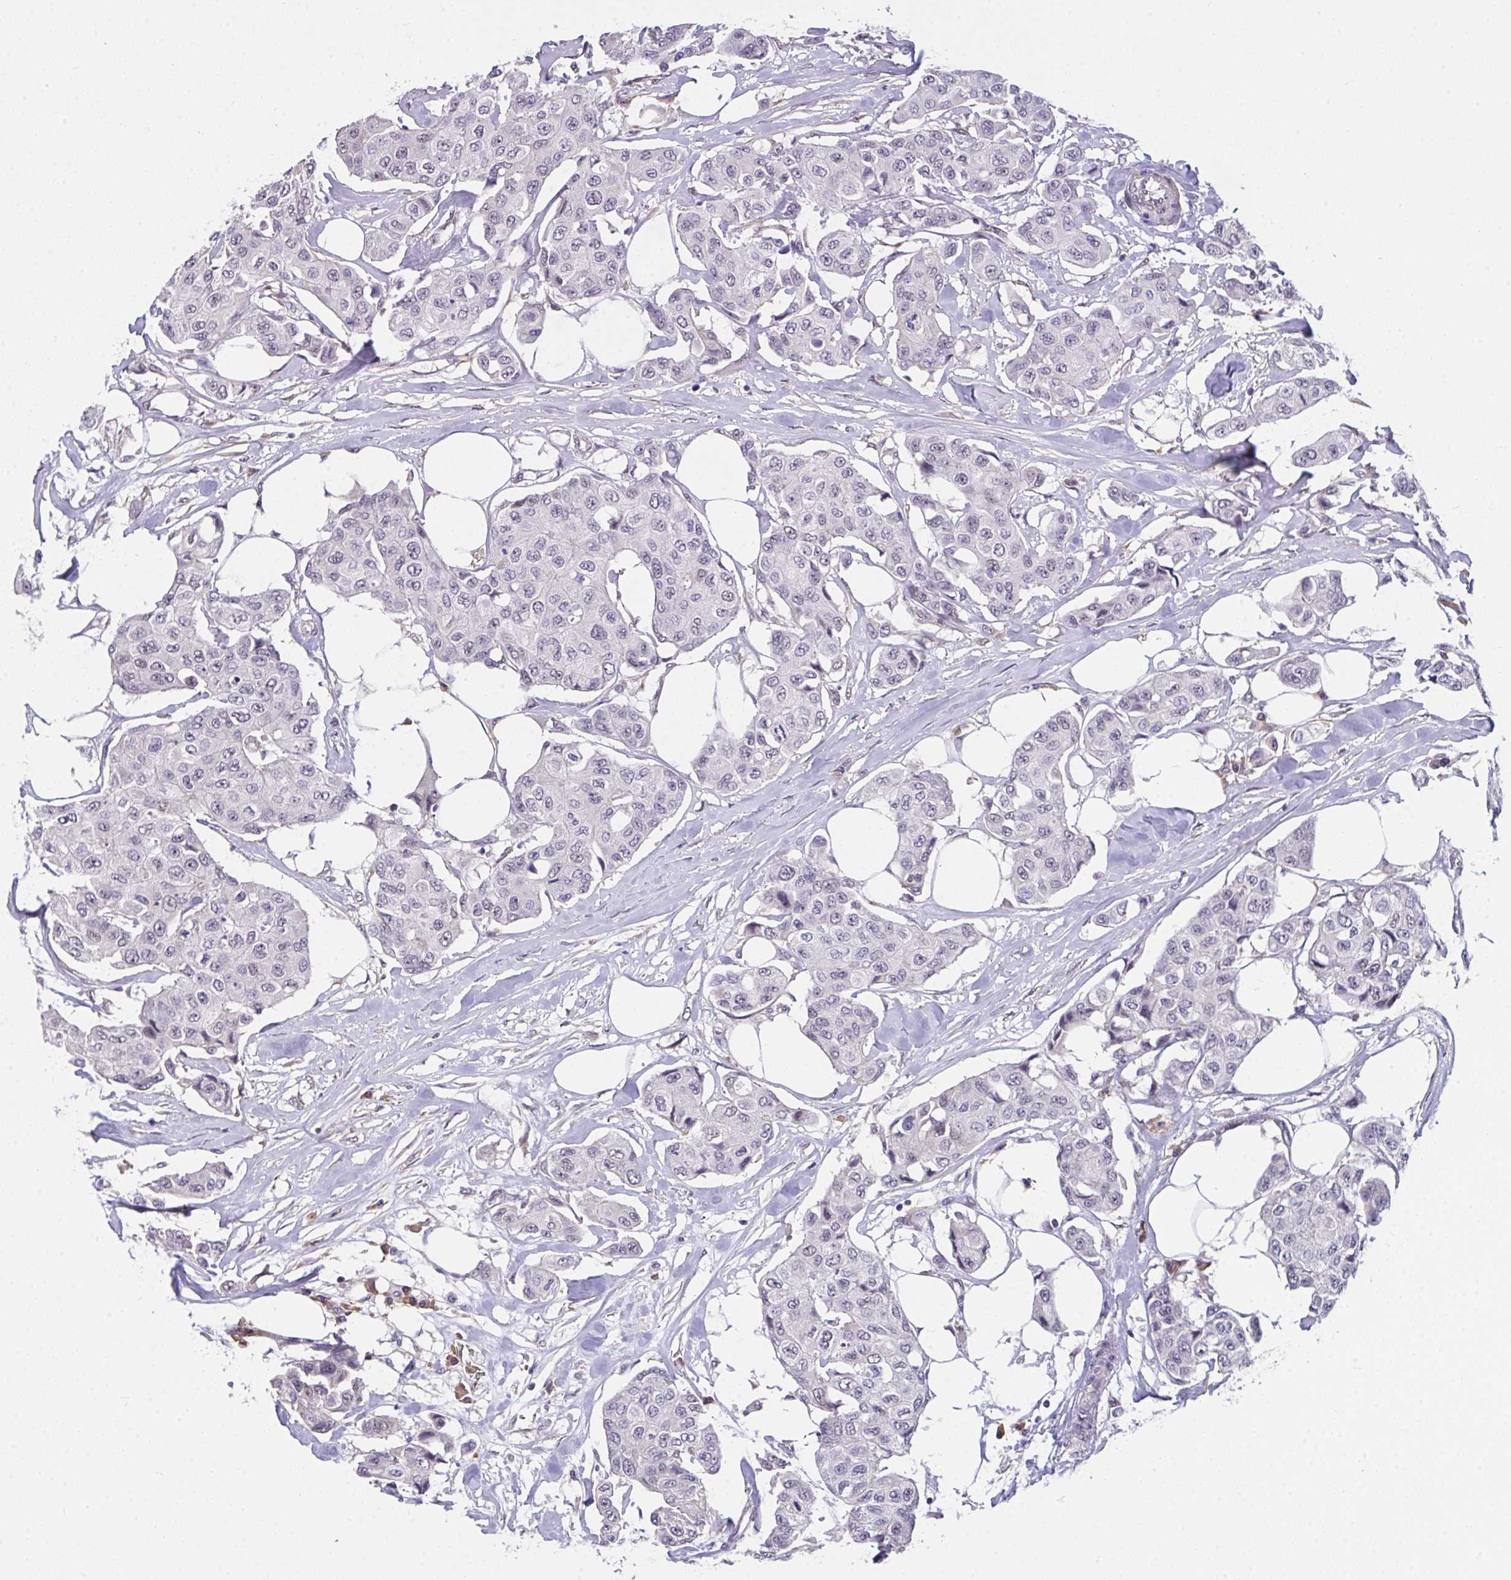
{"staining": {"intensity": "negative", "quantity": "none", "location": "none"}, "tissue": "breast cancer", "cell_type": "Tumor cells", "image_type": "cancer", "snomed": [{"axis": "morphology", "description": "Duct carcinoma"}, {"axis": "topography", "description": "Breast"}, {"axis": "topography", "description": "Lymph node"}], "caption": "Micrograph shows no protein expression in tumor cells of intraductal carcinoma (breast) tissue. (Stains: DAB (3,3'-diaminobenzidine) immunohistochemistry (IHC) with hematoxylin counter stain, Microscopy: brightfield microscopy at high magnification).", "gene": "RBBP6", "patient": {"sex": "female", "age": 80}}